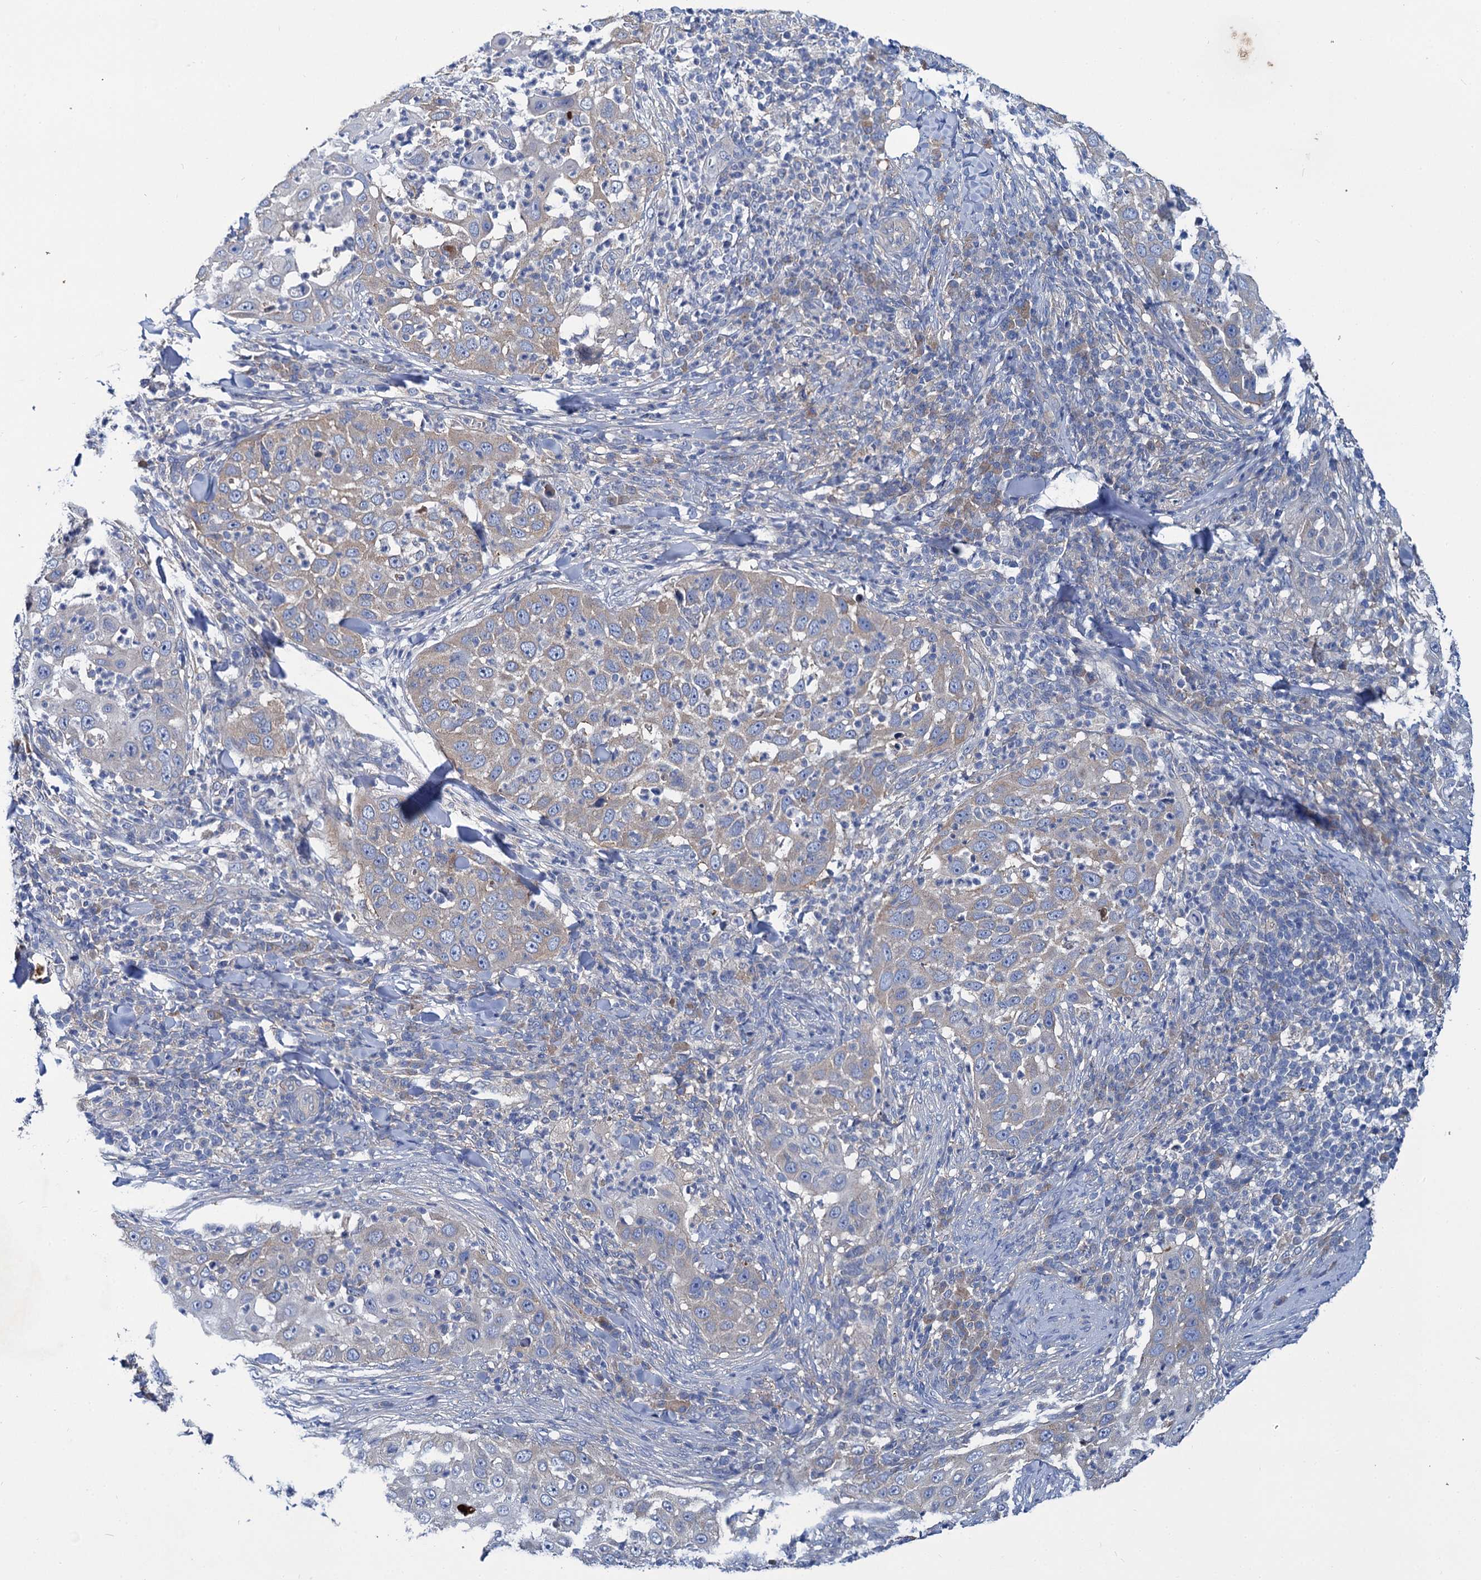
{"staining": {"intensity": "negative", "quantity": "none", "location": "none"}, "tissue": "skin cancer", "cell_type": "Tumor cells", "image_type": "cancer", "snomed": [{"axis": "morphology", "description": "Squamous cell carcinoma, NOS"}, {"axis": "topography", "description": "Skin"}], "caption": "High power microscopy image of an IHC photomicrograph of skin squamous cell carcinoma, revealing no significant expression in tumor cells.", "gene": "TRIM55", "patient": {"sex": "female", "age": 44}}